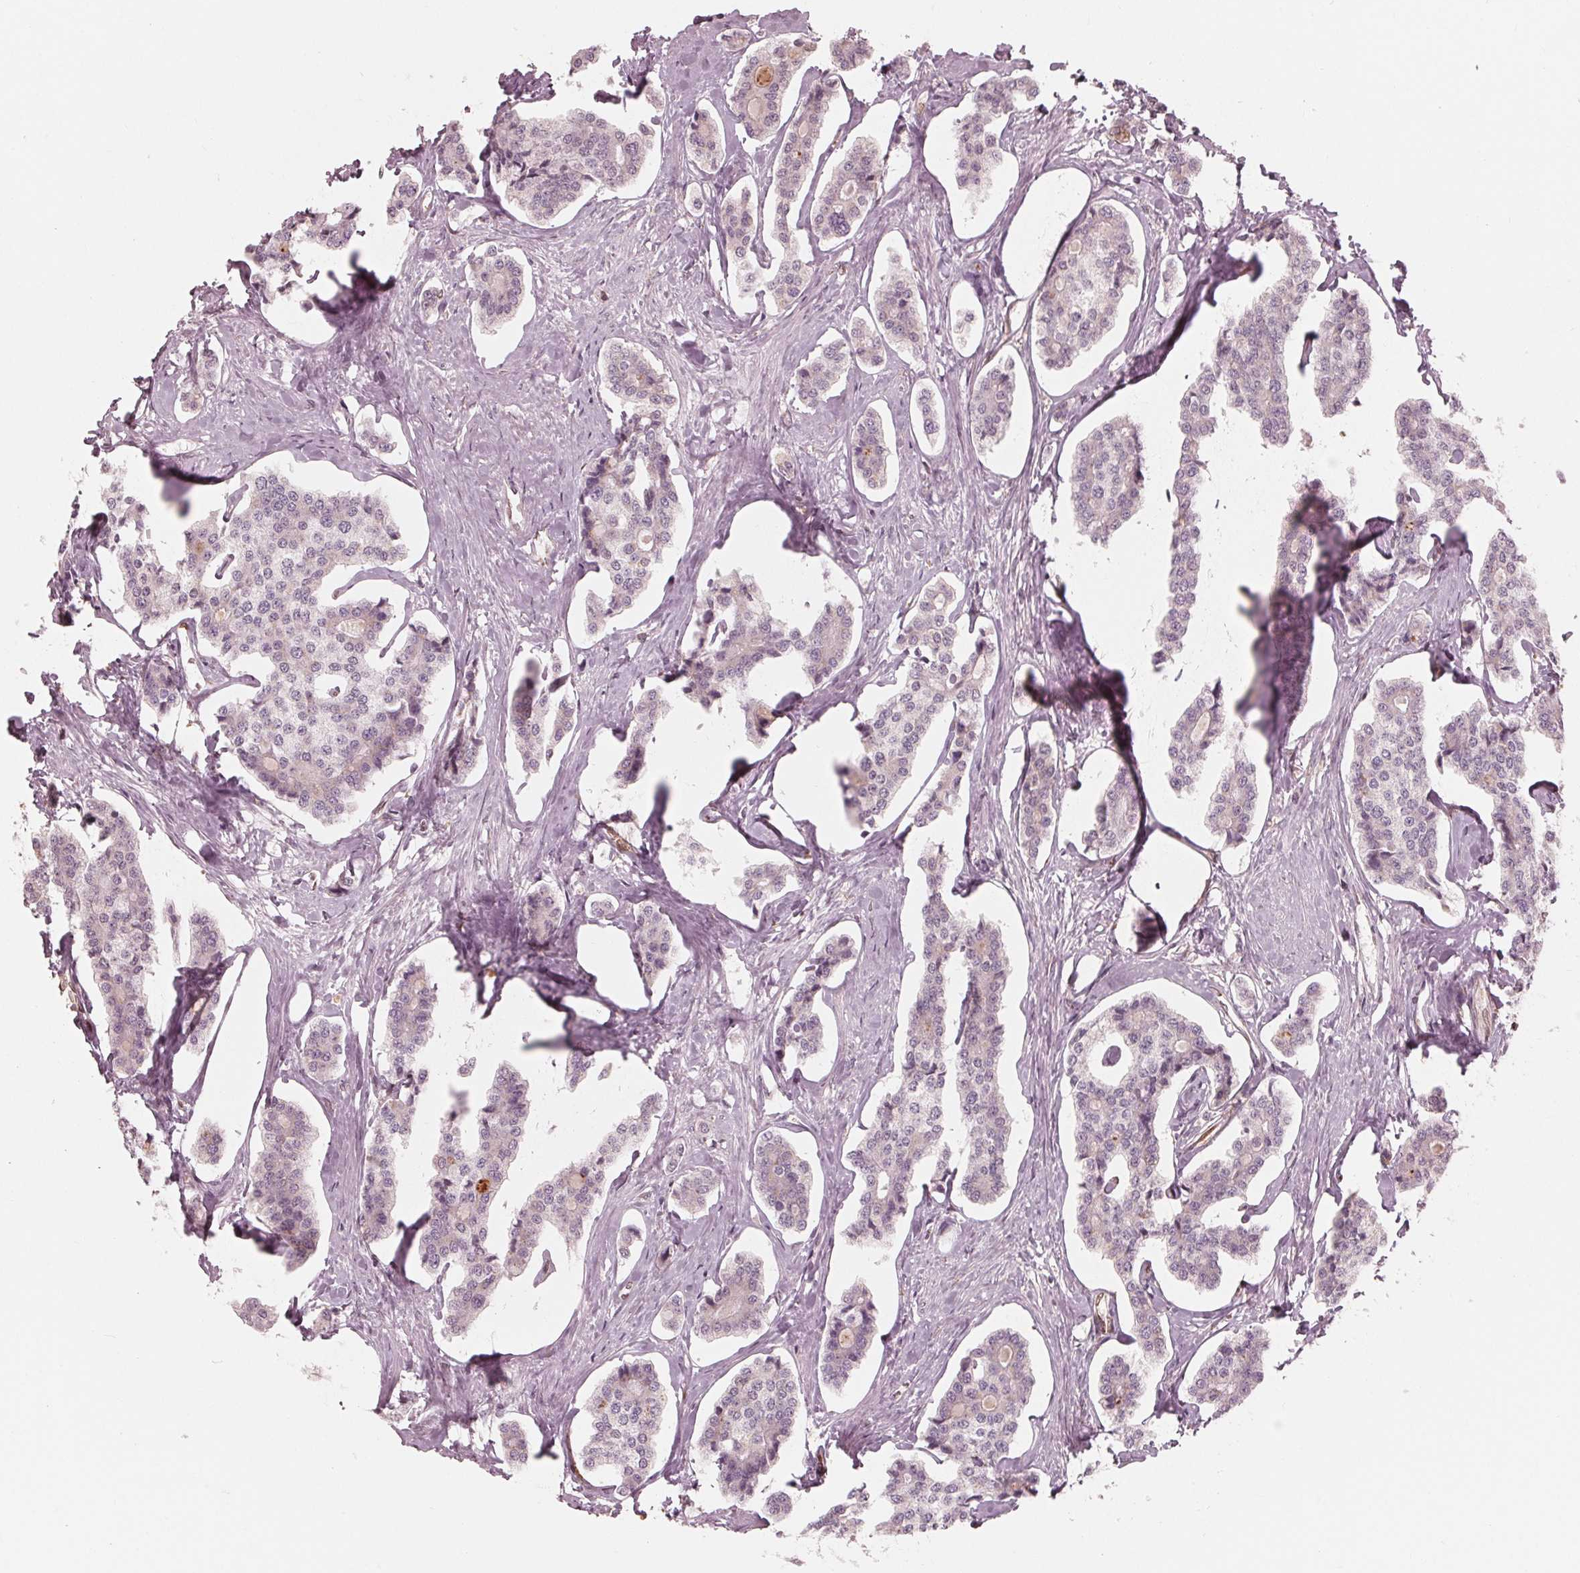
{"staining": {"intensity": "negative", "quantity": "none", "location": "none"}, "tissue": "carcinoid", "cell_type": "Tumor cells", "image_type": "cancer", "snomed": [{"axis": "morphology", "description": "Carcinoid, malignant, NOS"}, {"axis": "topography", "description": "Small intestine"}], "caption": "Photomicrograph shows no significant protein expression in tumor cells of carcinoid.", "gene": "IKBIP", "patient": {"sex": "female", "age": 65}}